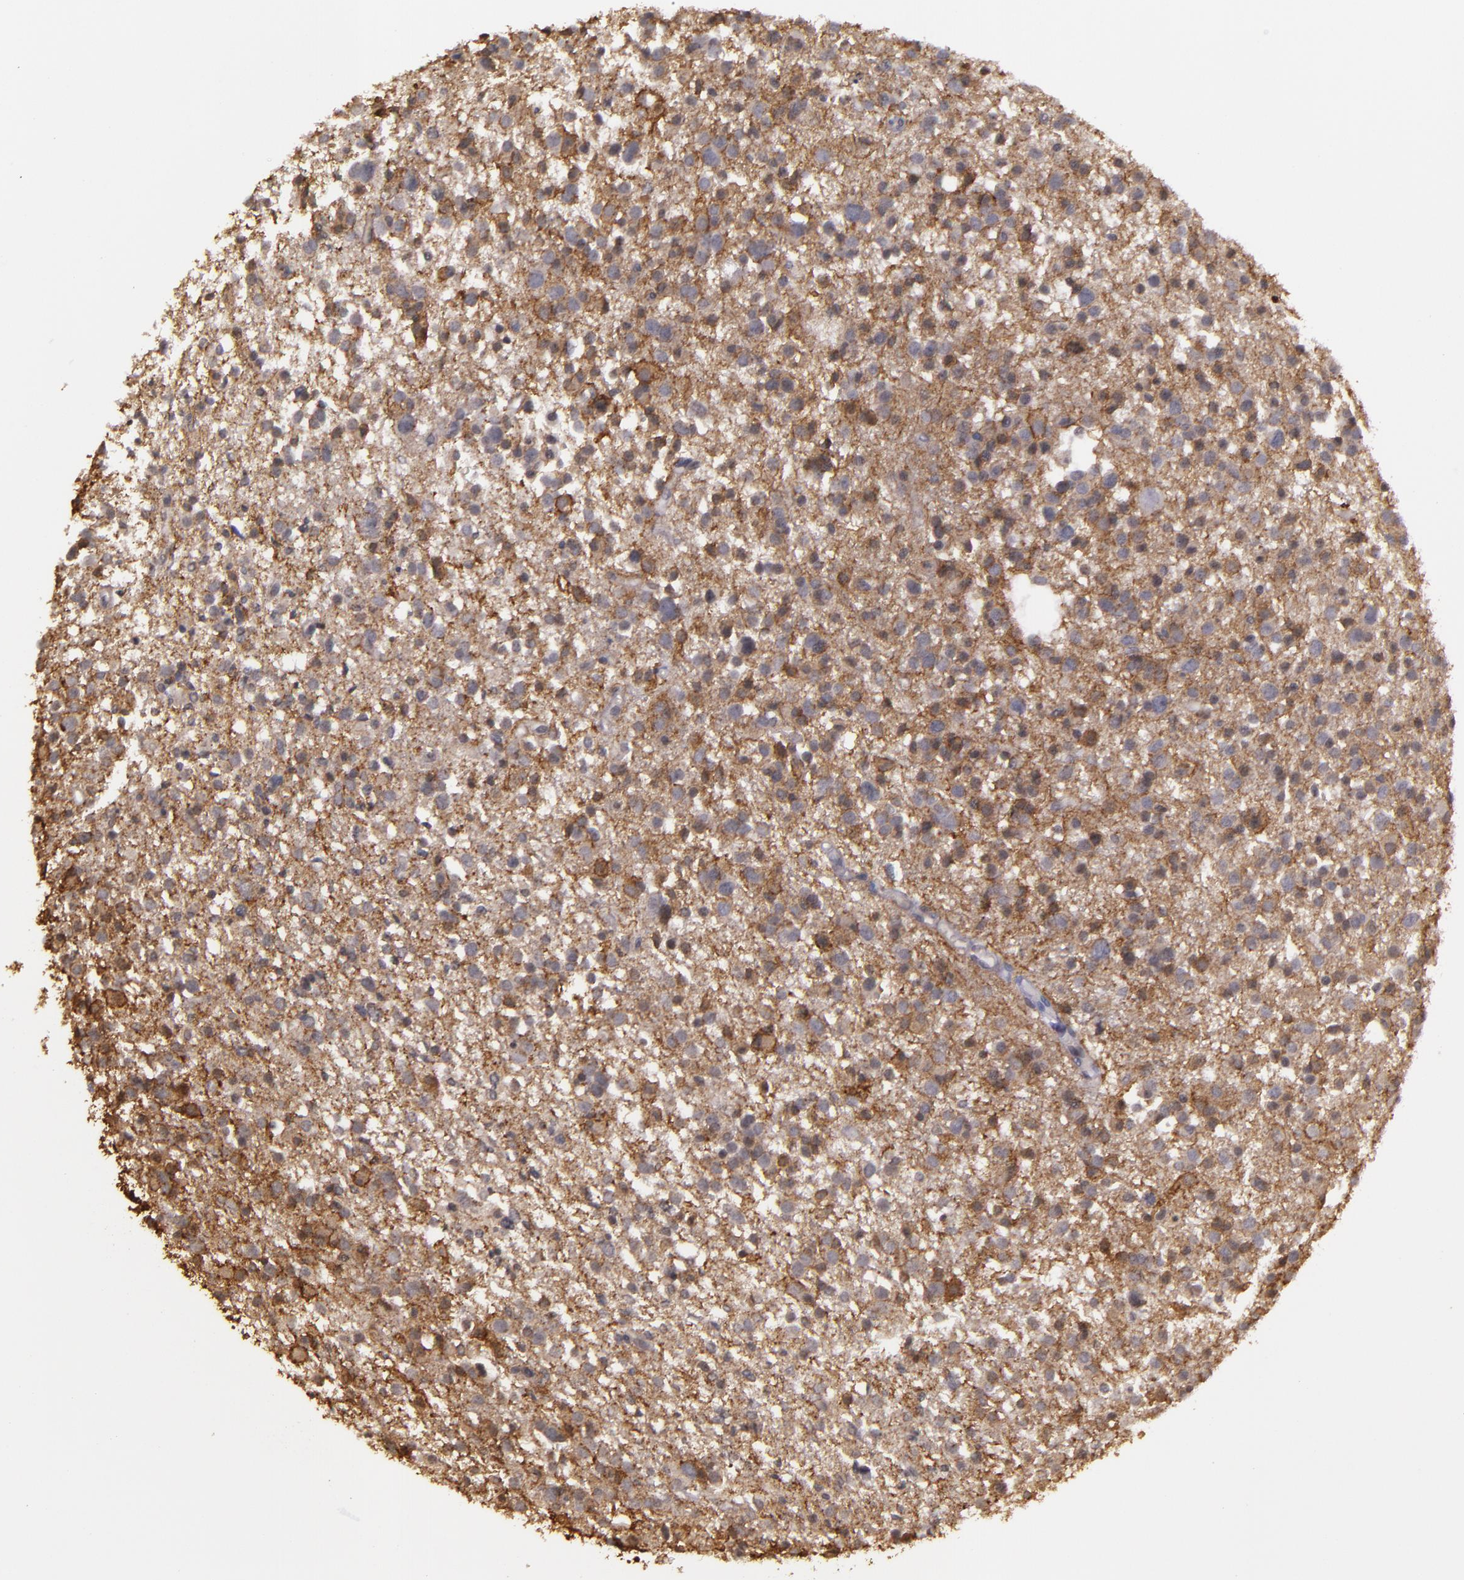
{"staining": {"intensity": "strong", "quantity": ">75%", "location": "cytoplasmic/membranous"}, "tissue": "glioma", "cell_type": "Tumor cells", "image_type": "cancer", "snomed": [{"axis": "morphology", "description": "Glioma, malignant, Low grade"}, {"axis": "topography", "description": "Brain"}], "caption": "Immunohistochemistry (IHC) (DAB) staining of glioma shows strong cytoplasmic/membranous protein expression in about >75% of tumor cells.", "gene": "SLC9A3R1", "patient": {"sex": "female", "age": 36}}